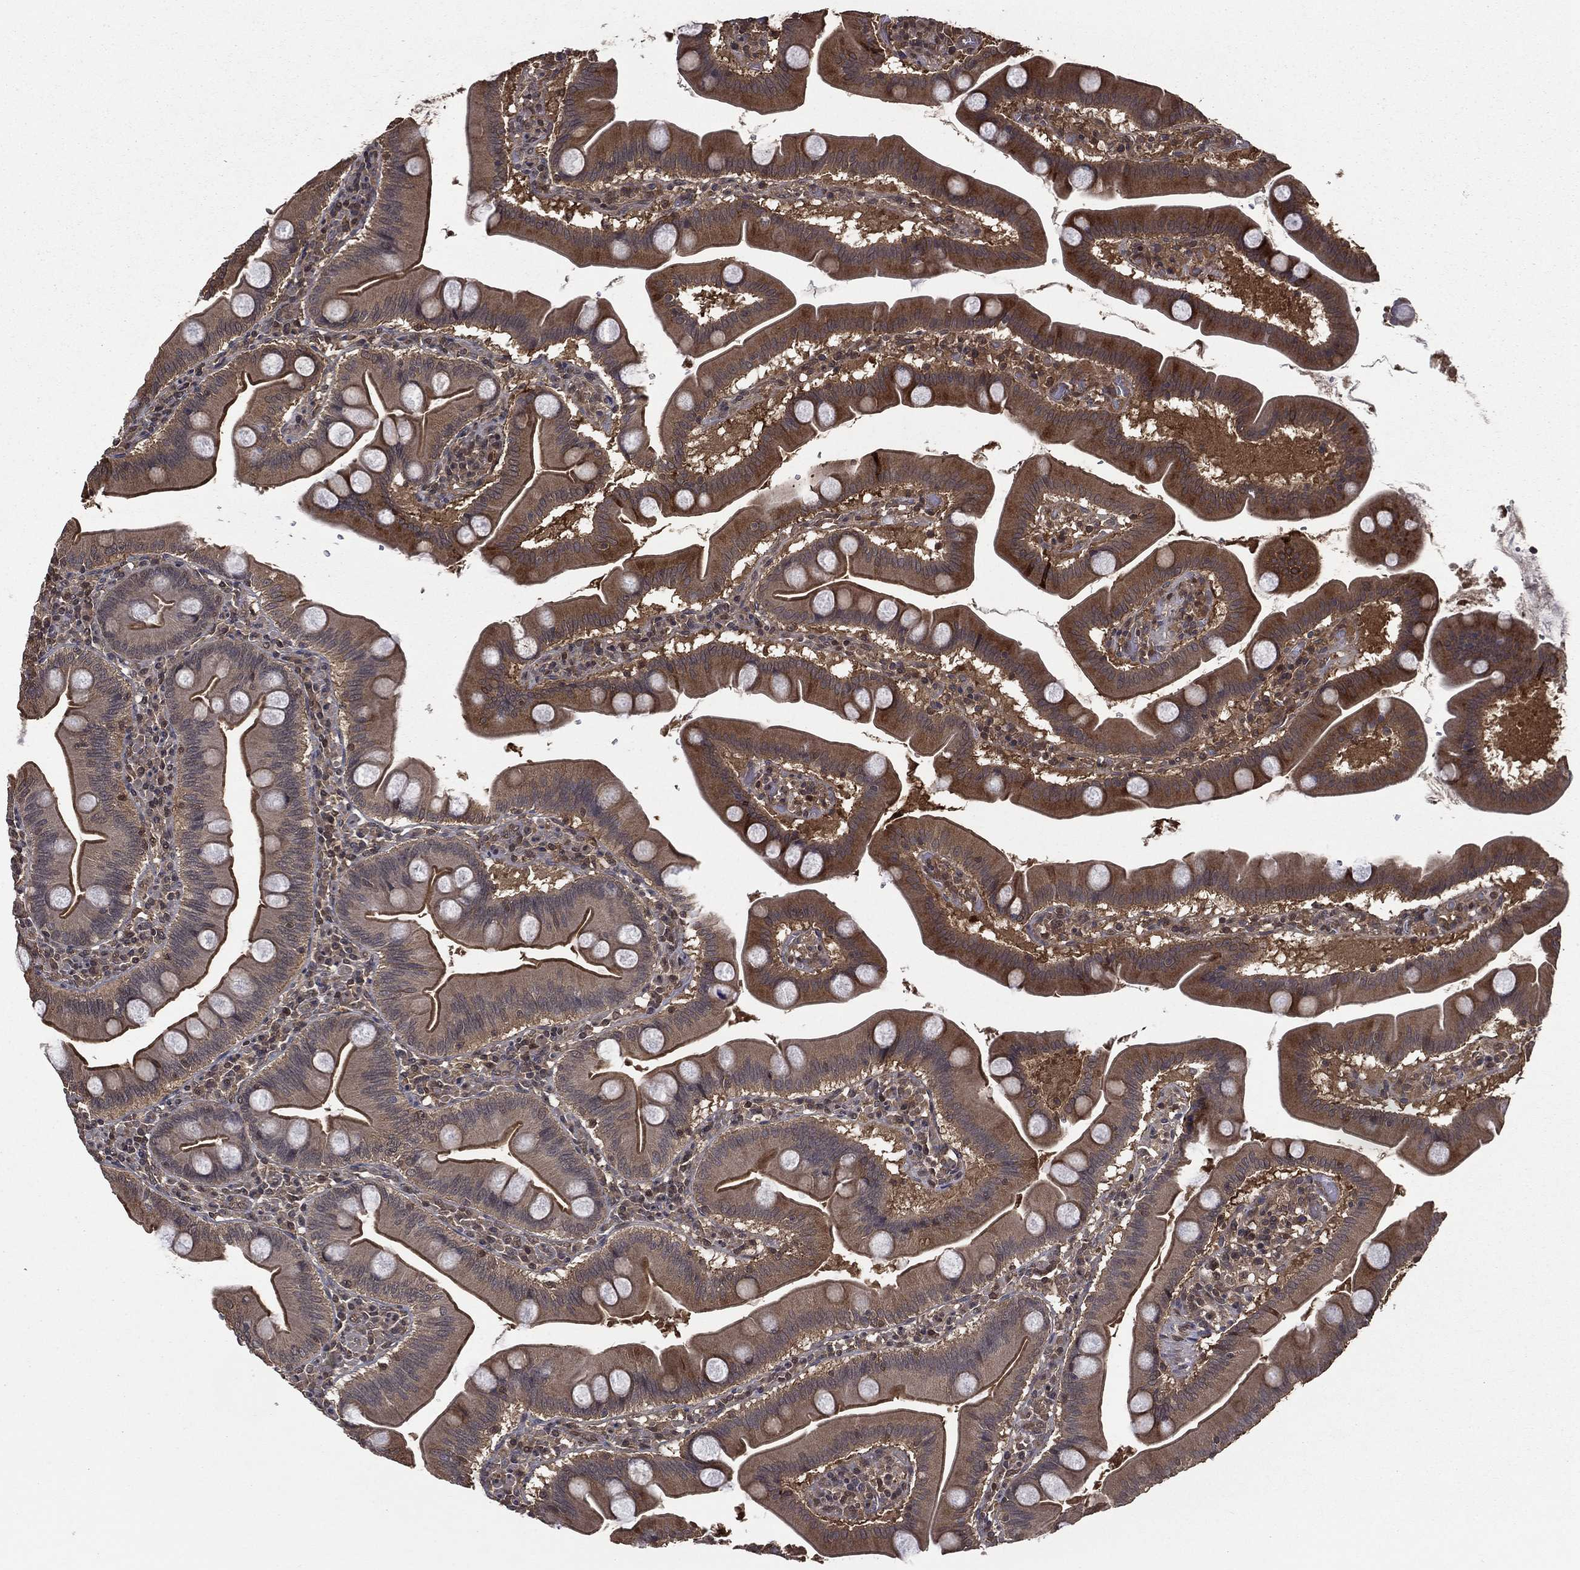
{"staining": {"intensity": "moderate", "quantity": "25%-75%", "location": "cytoplasmic/membranous"}, "tissue": "duodenum", "cell_type": "Glandular cells", "image_type": "normal", "snomed": [{"axis": "morphology", "description": "Normal tissue, NOS"}, {"axis": "topography", "description": "Duodenum"}], "caption": "Immunohistochemistry micrograph of normal duodenum stained for a protein (brown), which displays medium levels of moderate cytoplasmic/membranous expression in approximately 25%-75% of glandular cells.", "gene": "FGD1", "patient": {"sex": "male", "age": 59}}